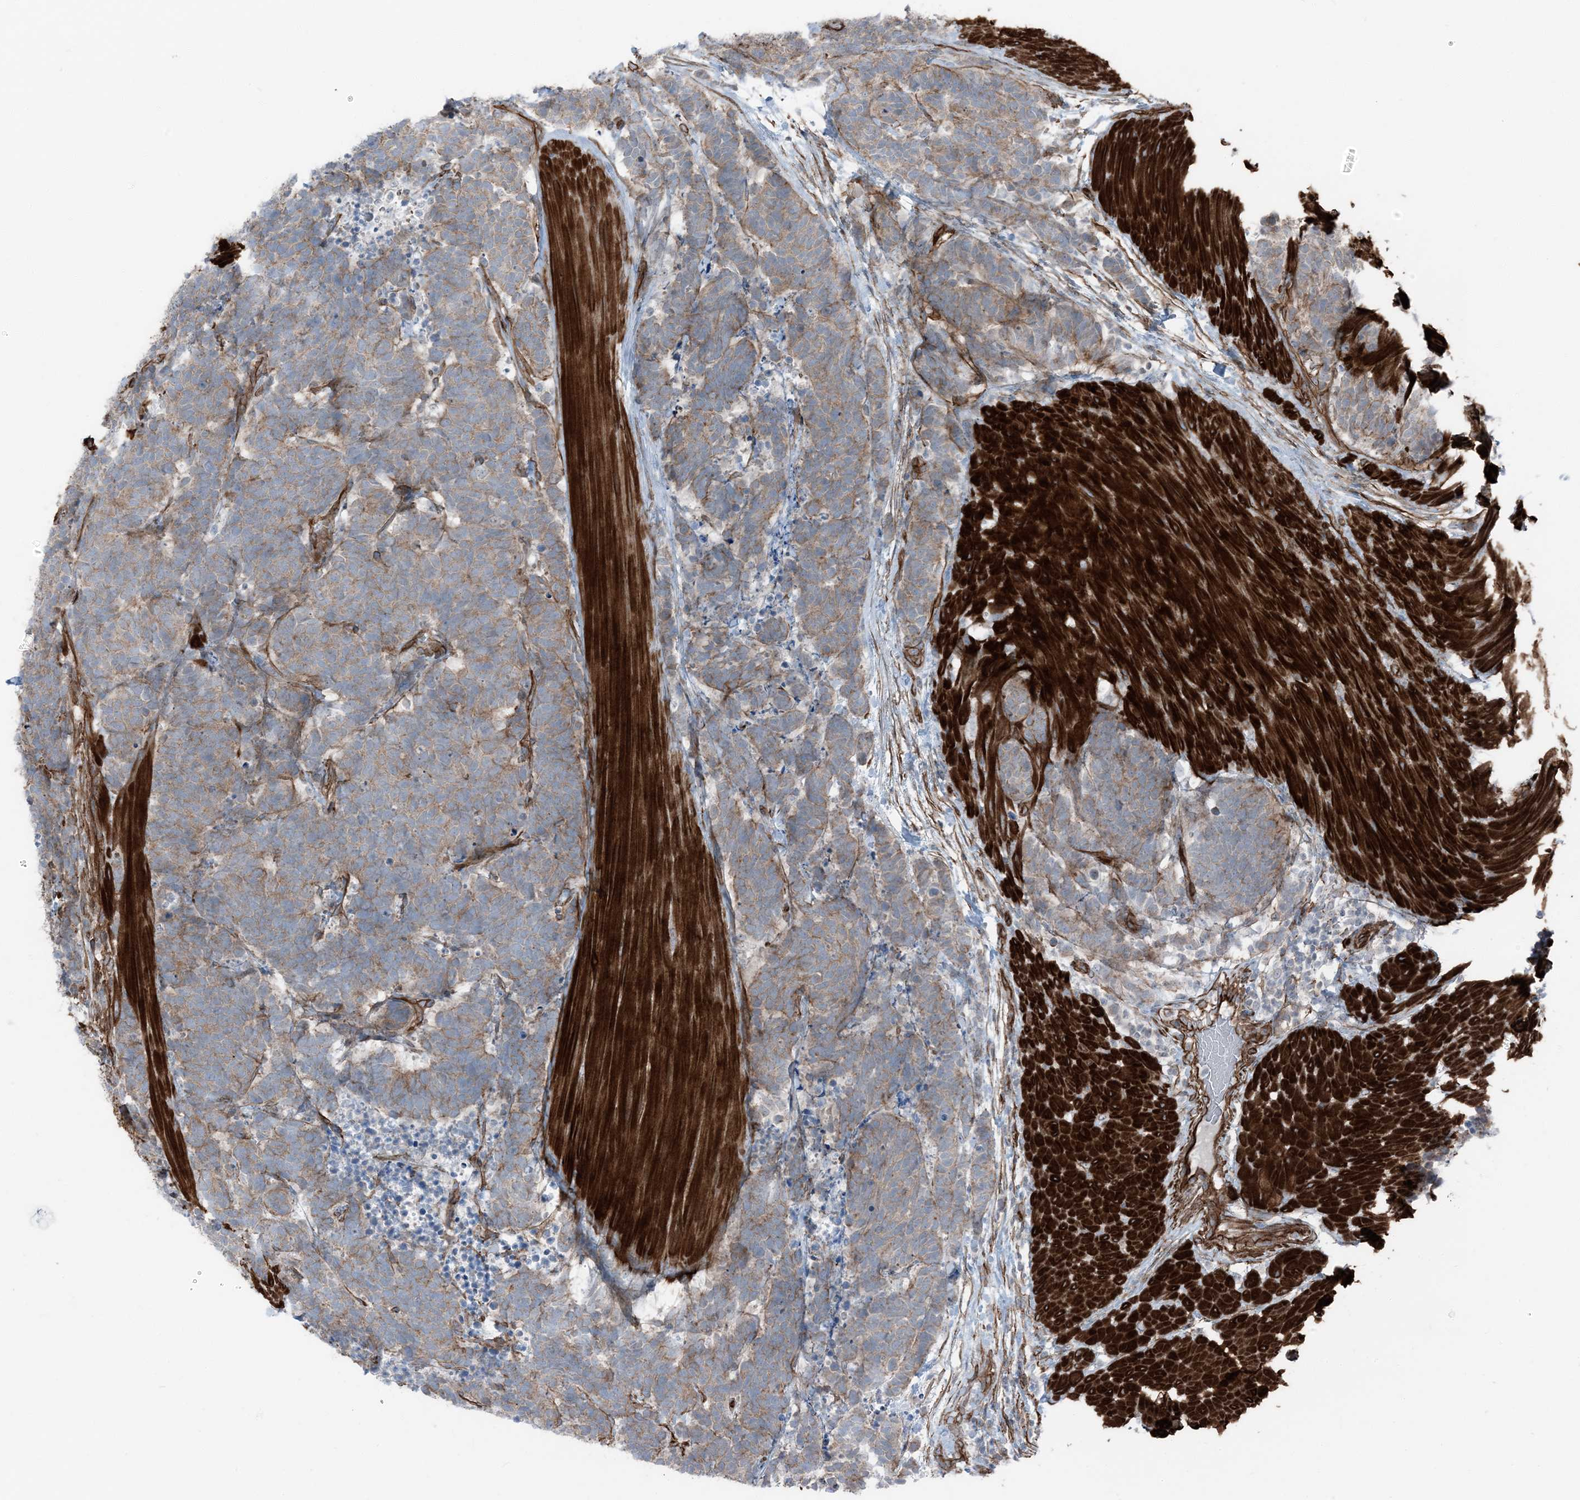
{"staining": {"intensity": "weak", "quantity": "25%-75%", "location": "cytoplasmic/membranous"}, "tissue": "carcinoid", "cell_type": "Tumor cells", "image_type": "cancer", "snomed": [{"axis": "morphology", "description": "Carcinoma, NOS"}, {"axis": "morphology", "description": "Carcinoid, malignant, NOS"}, {"axis": "topography", "description": "Urinary bladder"}], "caption": "Immunohistochemistry (IHC) of human carcinoma exhibits low levels of weak cytoplasmic/membranous staining in approximately 25%-75% of tumor cells. The staining was performed using DAB (3,3'-diaminobenzidine), with brown indicating positive protein expression. Nuclei are stained blue with hematoxylin.", "gene": "ZFP90", "patient": {"sex": "male", "age": 57}}